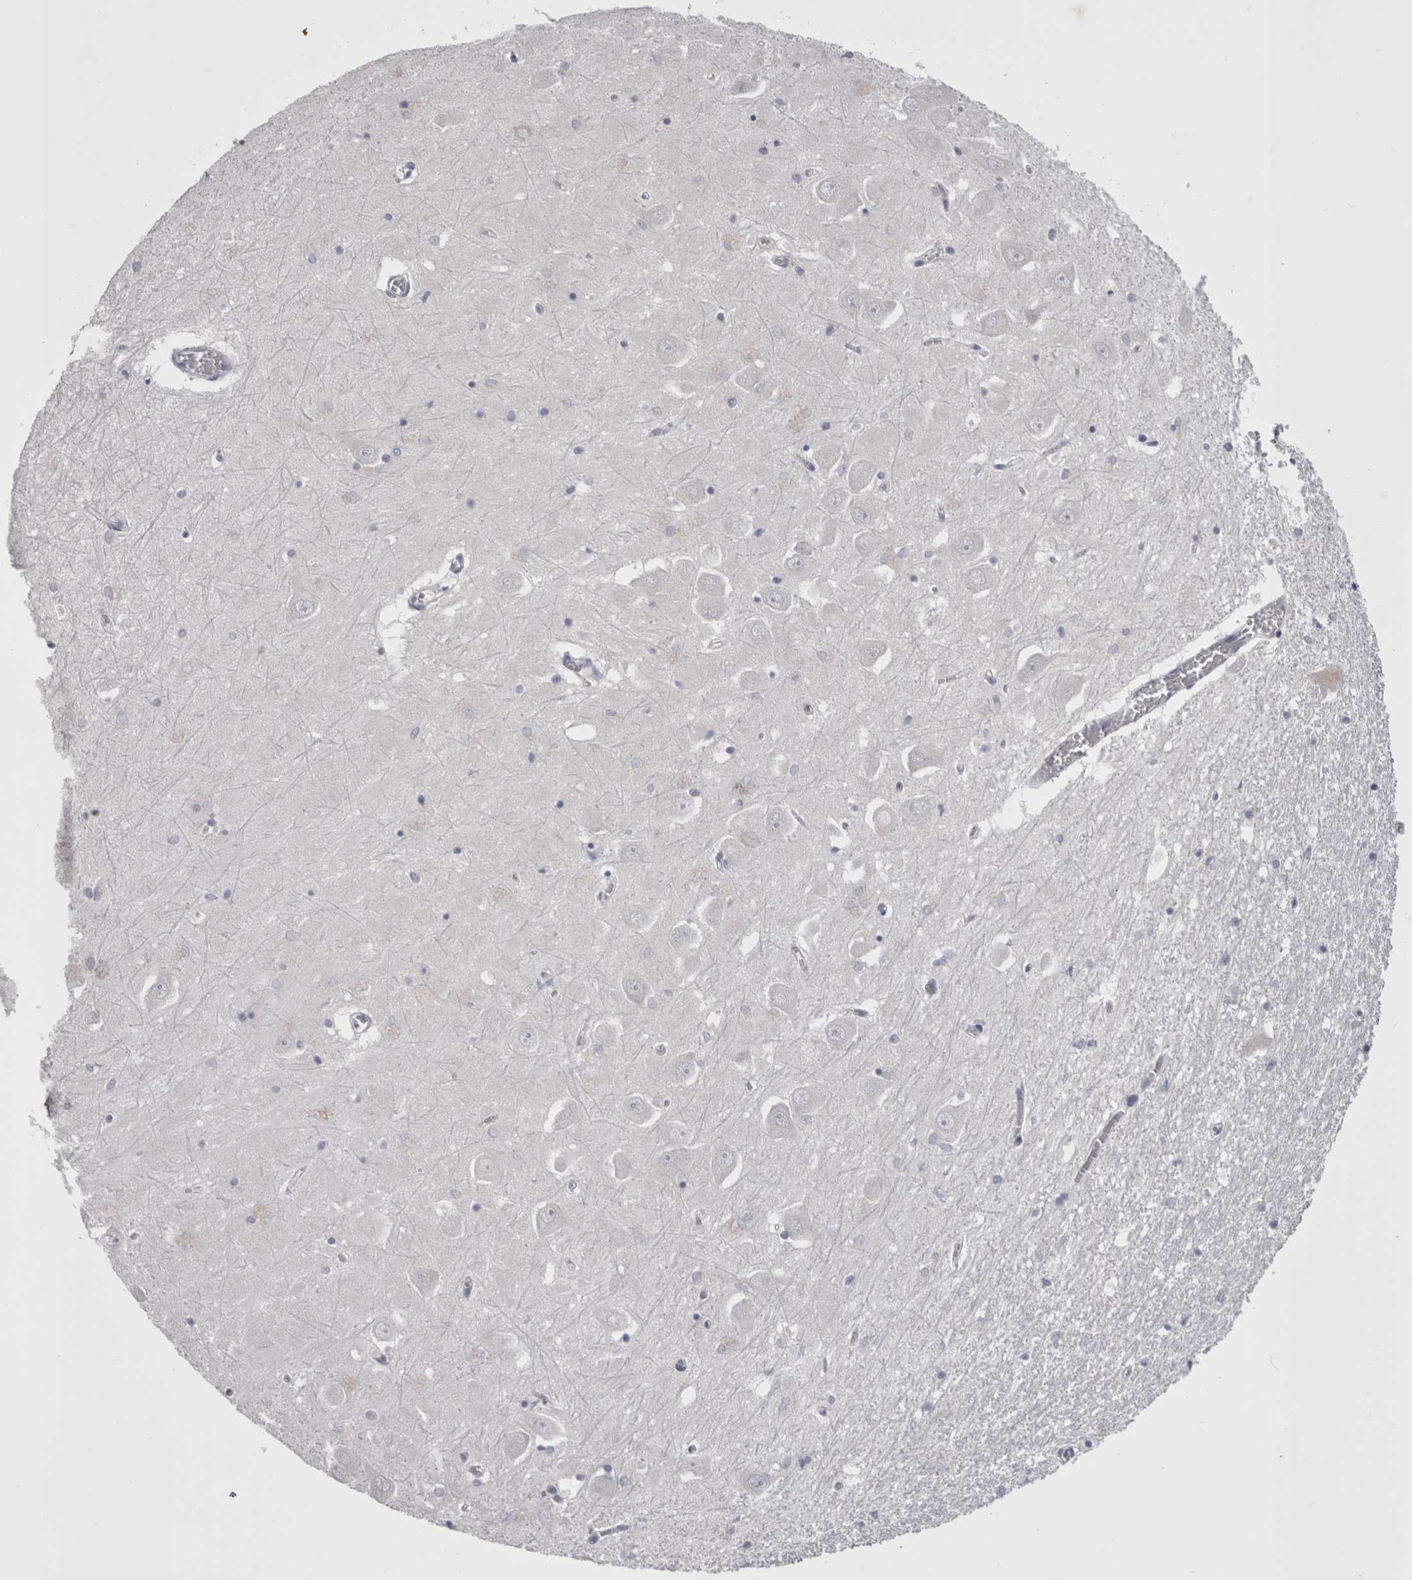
{"staining": {"intensity": "negative", "quantity": "none", "location": "none"}, "tissue": "hippocampus", "cell_type": "Glial cells", "image_type": "normal", "snomed": [{"axis": "morphology", "description": "Normal tissue, NOS"}, {"axis": "topography", "description": "Hippocampus"}], "caption": "The micrograph displays no significant positivity in glial cells of hippocampus. Brightfield microscopy of IHC stained with DAB (3,3'-diaminobenzidine) (brown) and hematoxylin (blue), captured at high magnification.", "gene": "CDHR5", "patient": {"sex": "male", "age": 70}}